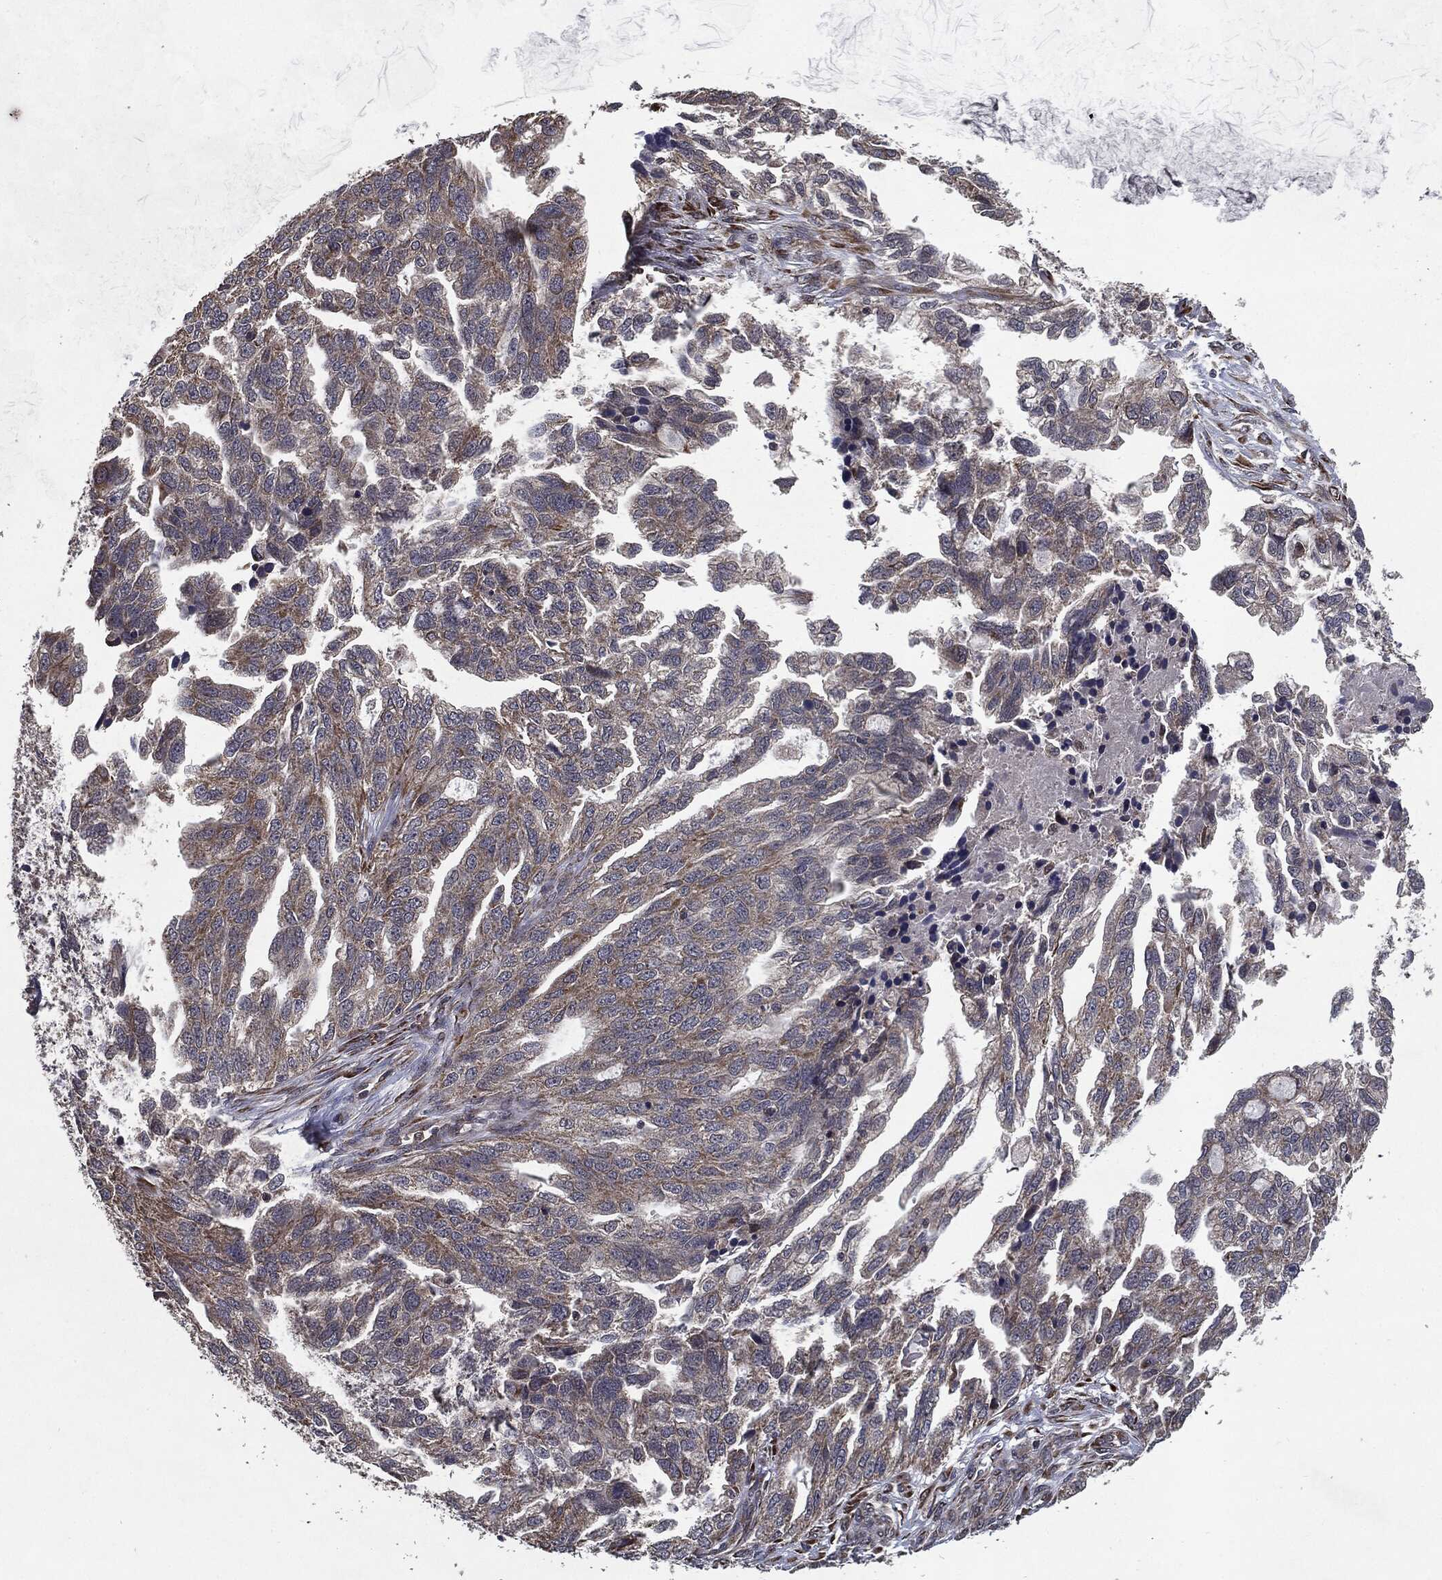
{"staining": {"intensity": "moderate", "quantity": "25%-75%", "location": "cytoplasmic/membranous"}, "tissue": "ovarian cancer", "cell_type": "Tumor cells", "image_type": "cancer", "snomed": [{"axis": "morphology", "description": "Cystadenocarcinoma, serous, NOS"}, {"axis": "topography", "description": "Ovary"}], "caption": "Human serous cystadenocarcinoma (ovarian) stained with a brown dye displays moderate cytoplasmic/membranous positive expression in approximately 25%-75% of tumor cells.", "gene": "HDAC5", "patient": {"sex": "female", "age": 51}}